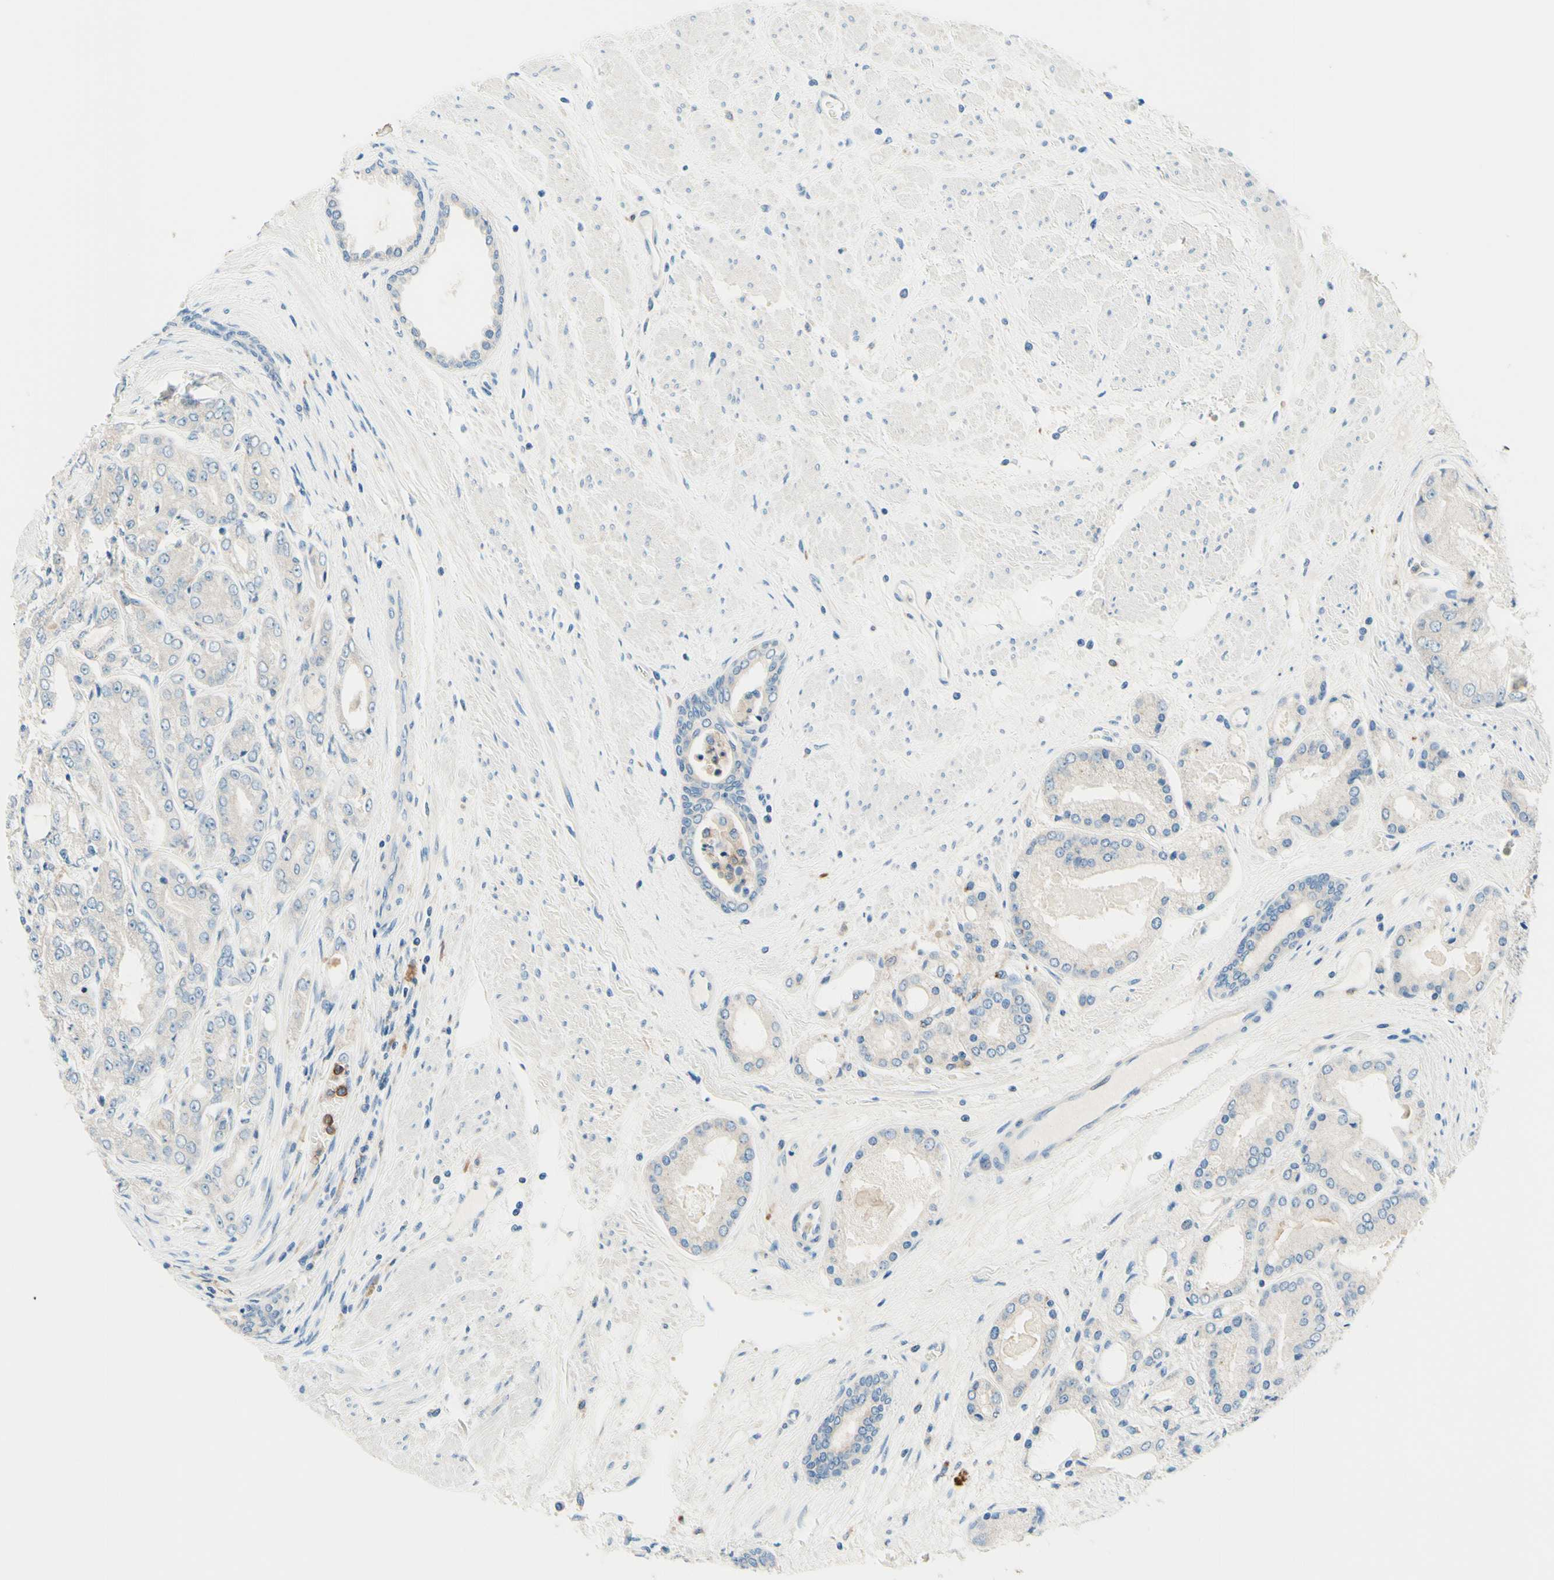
{"staining": {"intensity": "negative", "quantity": "none", "location": "none"}, "tissue": "prostate cancer", "cell_type": "Tumor cells", "image_type": "cancer", "snomed": [{"axis": "morphology", "description": "Adenocarcinoma, High grade"}, {"axis": "topography", "description": "Prostate"}], "caption": "A photomicrograph of human prostate cancer is negative for staining in tumor cells. (DAB IHC with hematoxylin counter stain).", "gene": "SIGLEC9", "patient": {"sex": "male", "age": 59}}